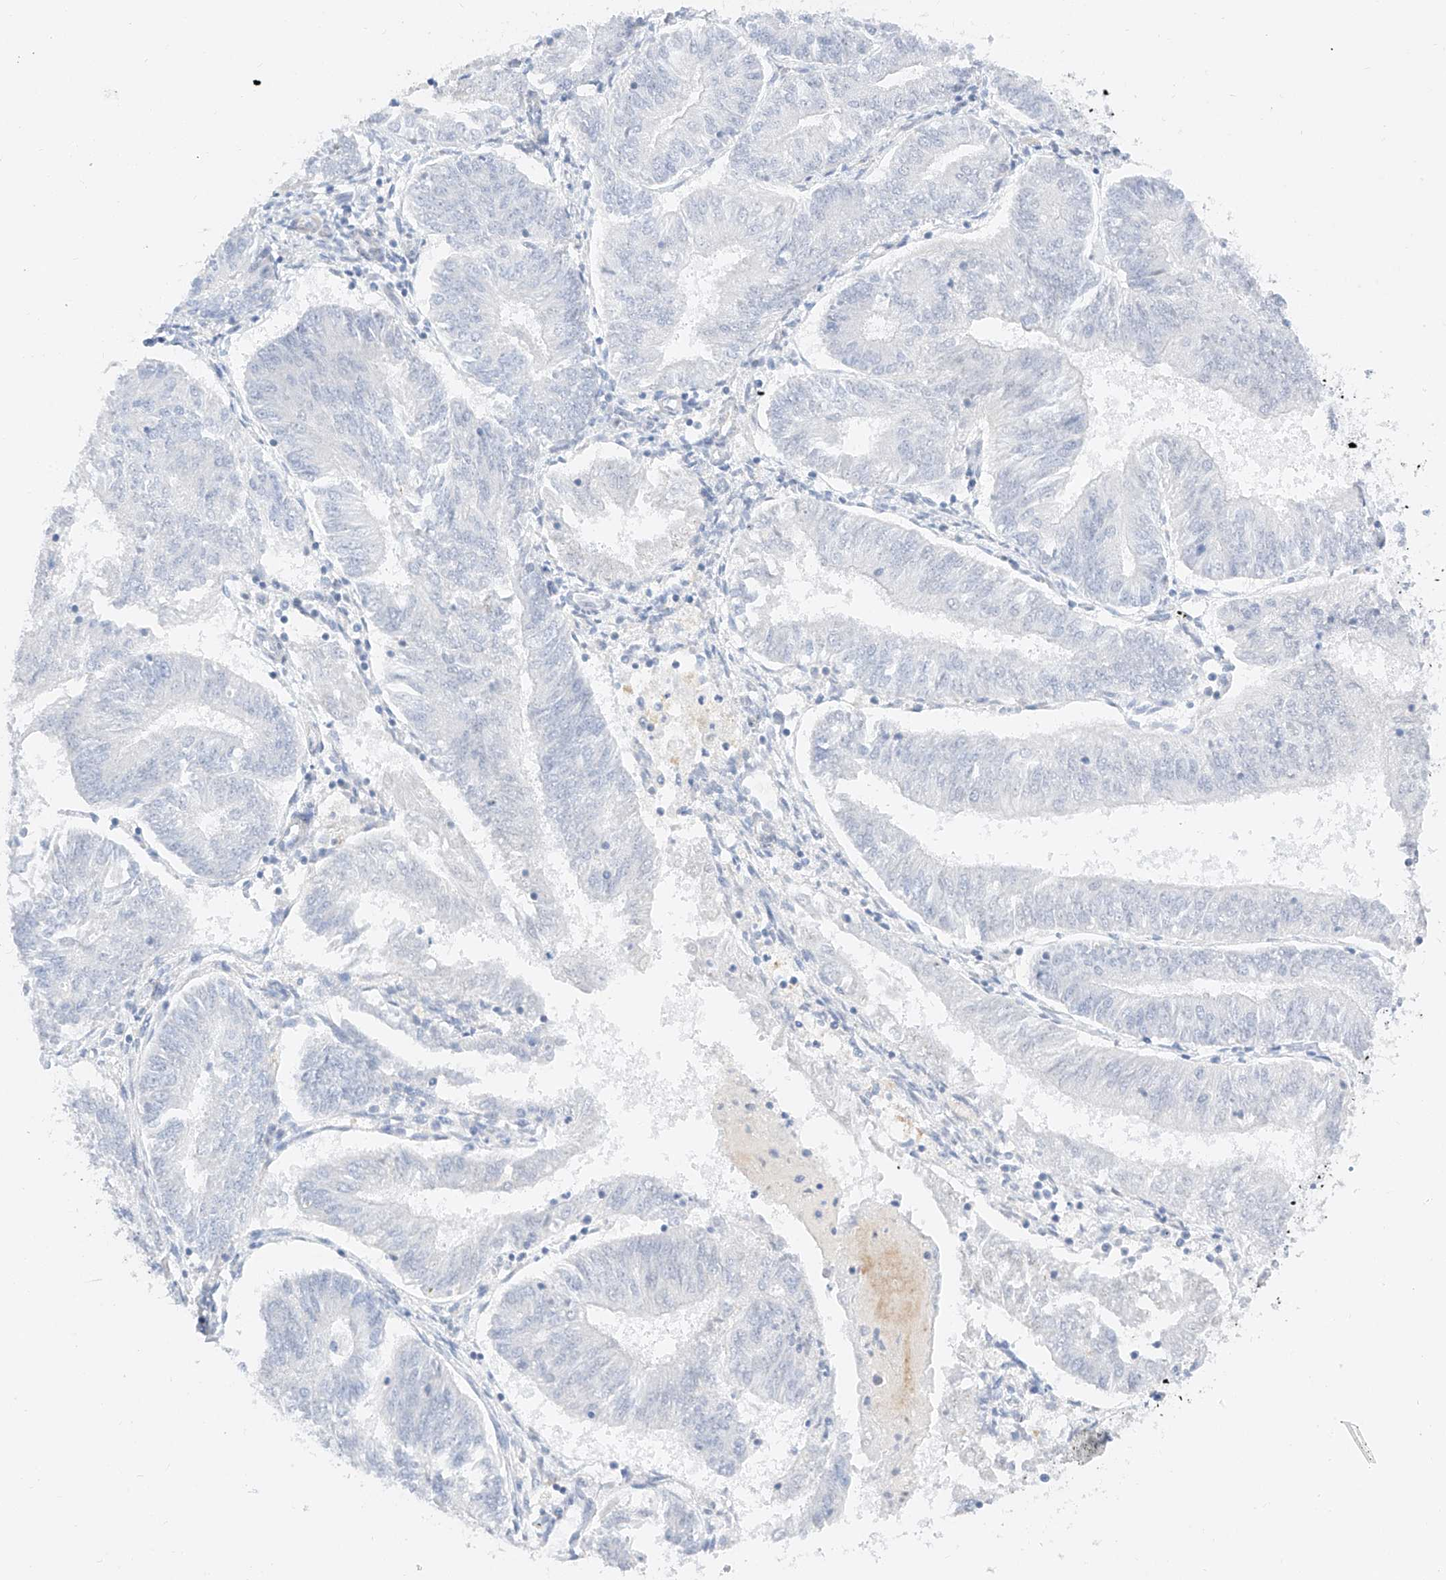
{"staining": {"intensity": "negative", "quantity": "none", "location": "none"}, "tissue": "endometrial cancer", "cell_type": "Tumor cells", "image_type": "cancer", "snomed": [{"axis": "morphology", "description": "Adenocarcinoma, NOS"}, {"axis": "topography", "description": "Endometrium"}], "caption": "Immunohistochemistry of endometrial cancer exhibits no expression in tumor cells.", "gene": "CDCP2", "patient": {"sex": "female", "age": 58}}